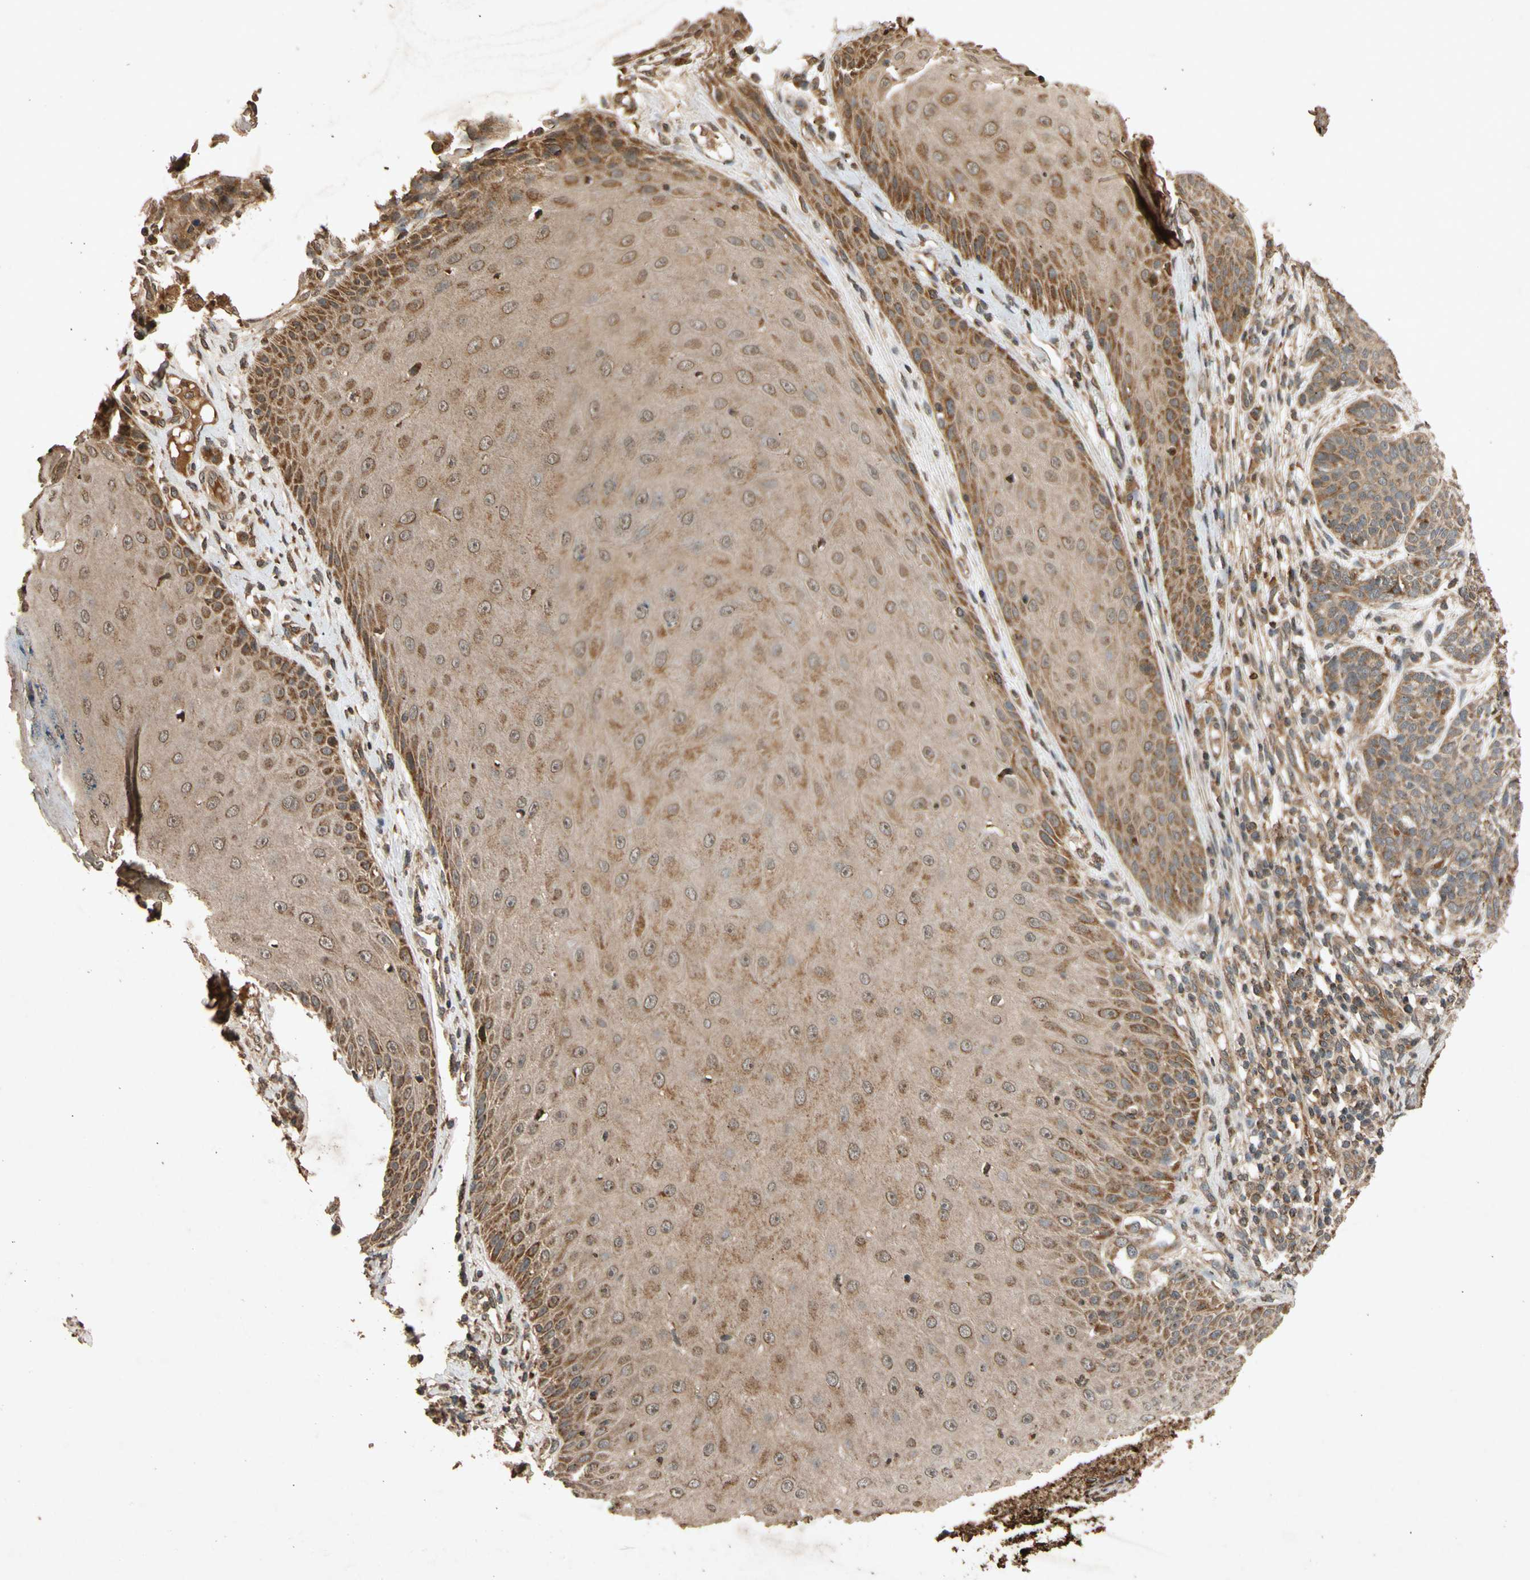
{"staining": {"intensity": "moderate", "quantity": ">75%", "location": "cytoplasmic/membranous"}, "tissue": "skin cancer", "cell_type": "Tumor cells", "image_type": "cancer", "snomed": [{"axis": "morphology", "description": "Normal tissue, NOS"}, {"axis": "morphology", "description": "Basal cell carcinoma"}, {"axis": "topography", "description": "Skin"}], "caption": "Protein staining displays moderate cytoplasmic/membranous expression in about >75% of tumor cells in skin basal cell carcinoma.", "gene": "TXN2", "patient": {"sex": "male", "age": 52}}